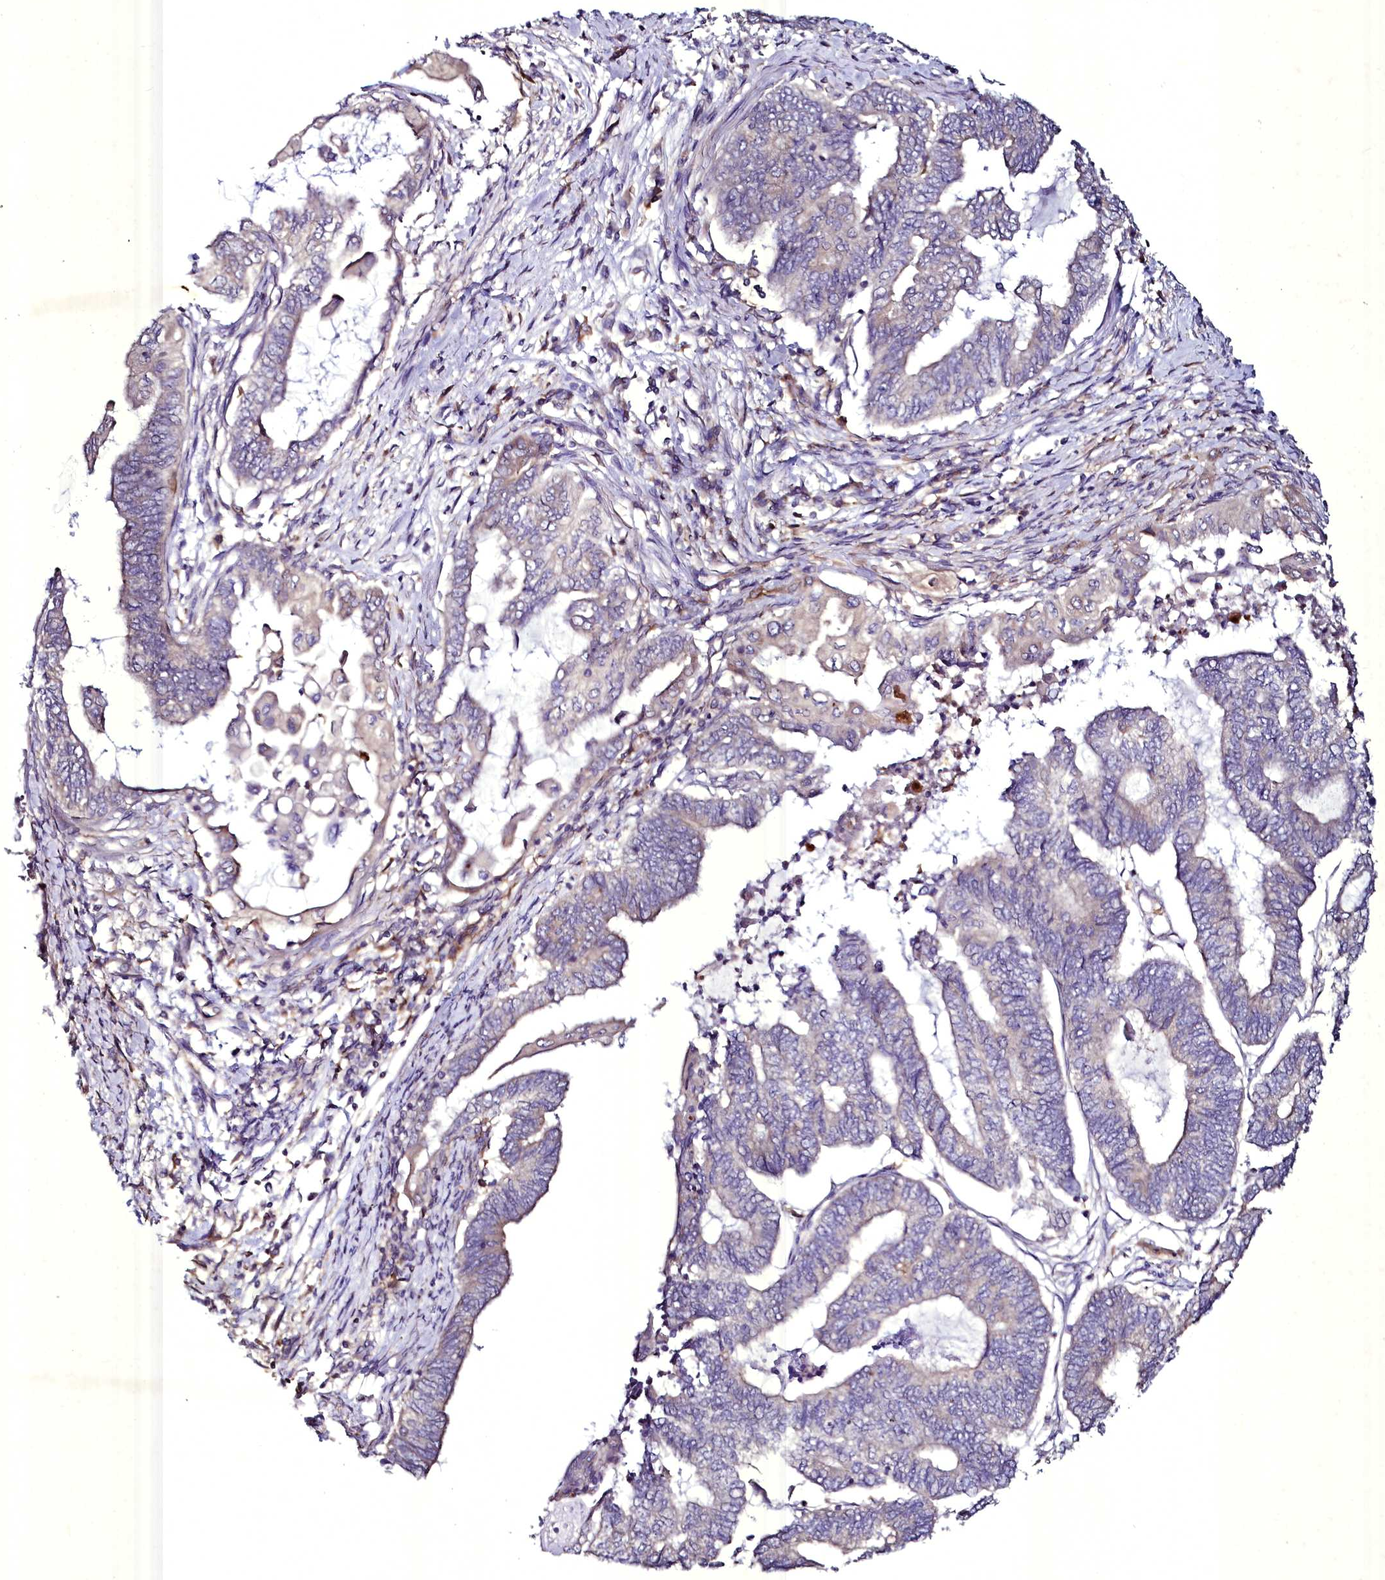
{"staining": {"intensity": "negative", "quantity": "none", "location": "none"}, "tissue": "endometrial cancer", "cell_type": "Tumor cells", "image_type": "cancer", "snomed": [{"axis": "morphology", "description": "Adenocarcinoma, NOS"}, {"axis": "topography", "description": "Uterus"}, {"axis": "topography", "description": "Endometrium"}], "caption": "The immunohistochemistry (IHC) histopathology image has no significant expression in tumor cells of endometrial adenocarcinoma tissue.", "gene": "SELENOT", "patient": {"sex": "female", "age": 70}}